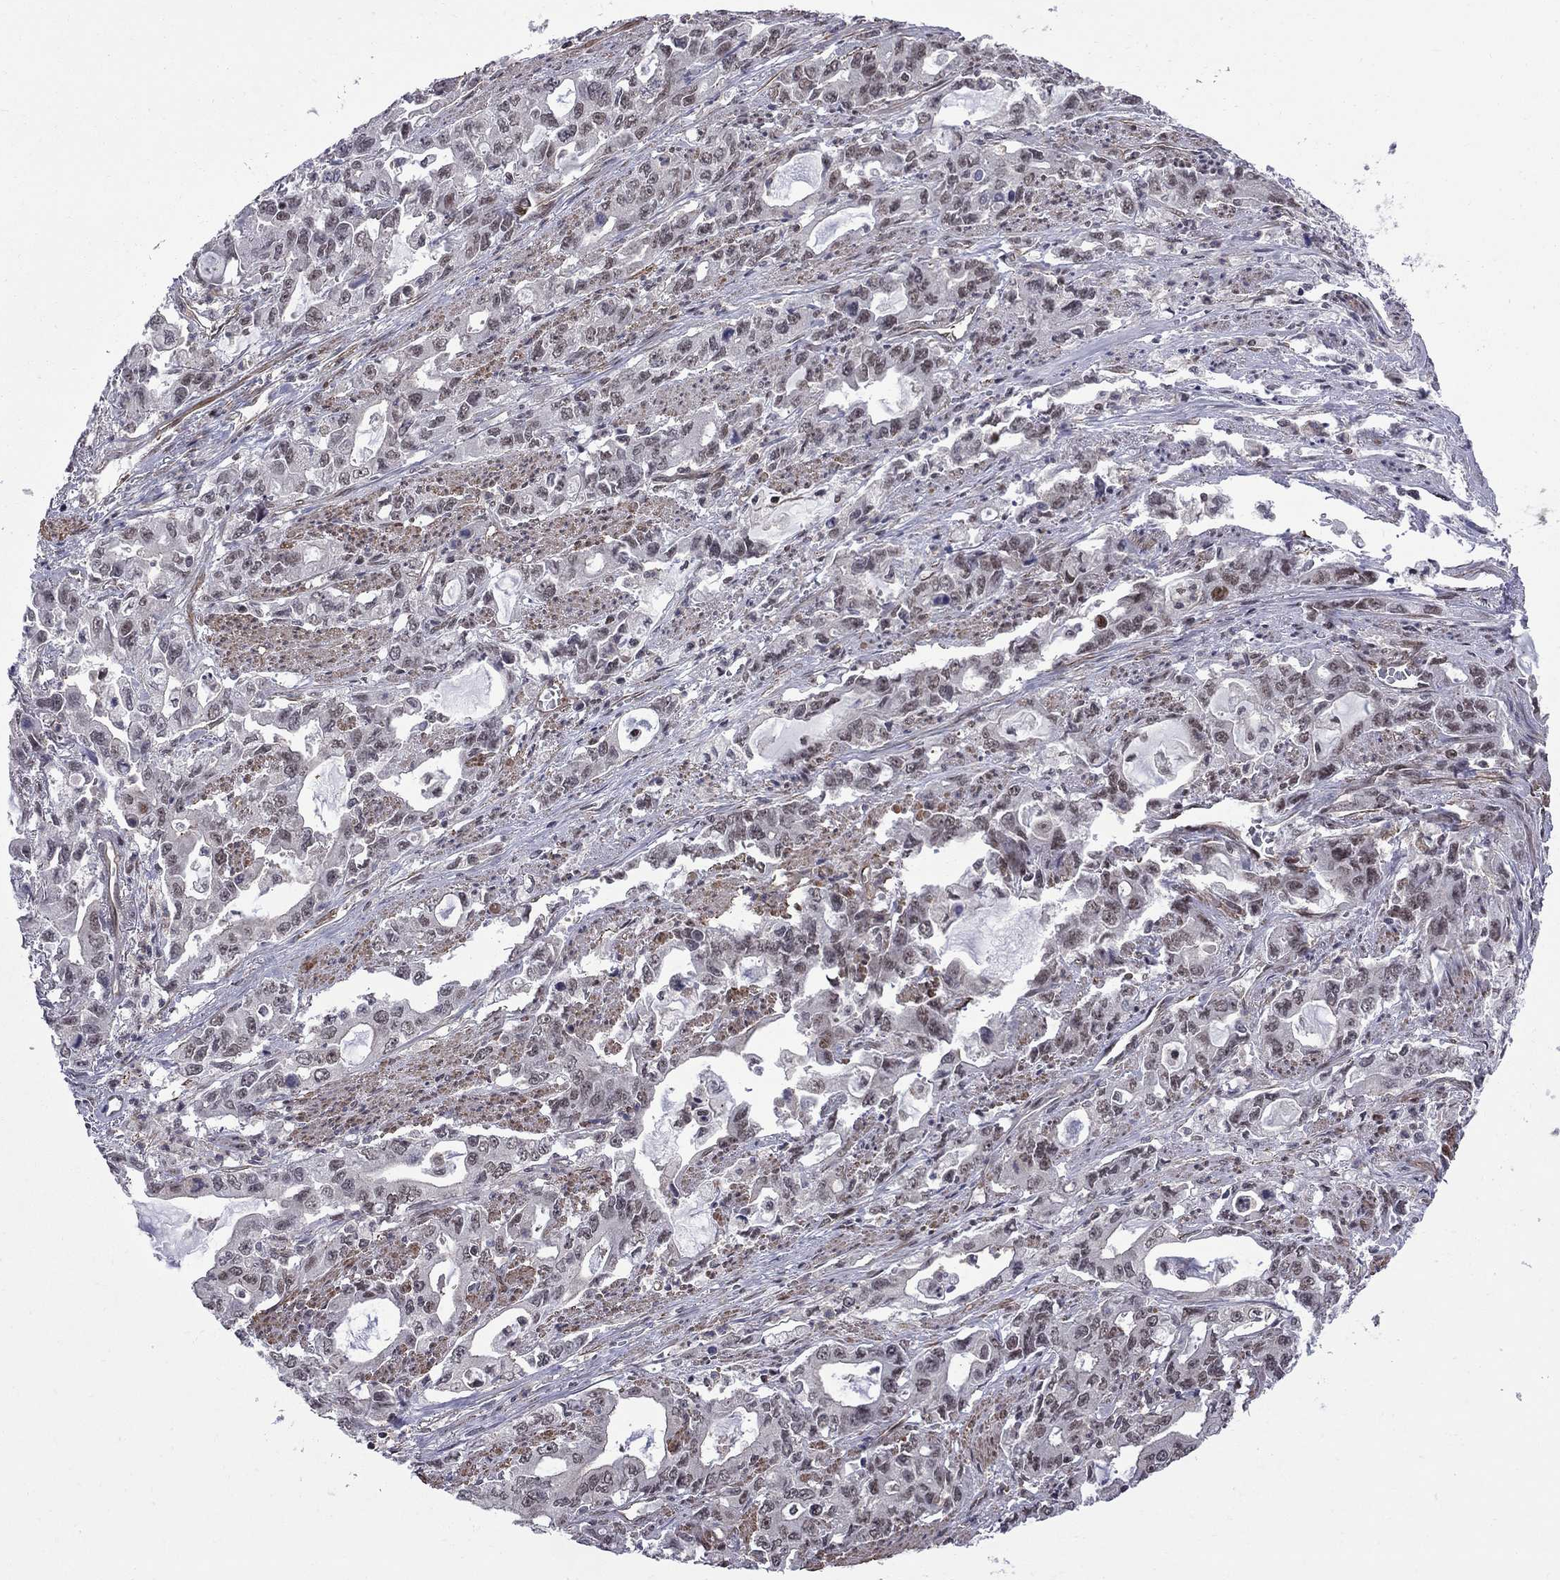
{"staining": {"intensity": "moderate", "quantity": "<25%", "location": "nuclear"}, "tissue": "stomach cancer", "cell_type": "Tumor cells", "image_type": "cancer", "snomed": [{"axis": "morphology", "description": "Adenocarcinoma, NOS"}, {"axis": "topography", "description": "Stomach, upper"}], "caption": "Human stomach adenocarcinoma stained with a brown dye demonstrates moderate nuclear positive expression in approximately <25% of tumor cells.", "gene": "BRF1", "patient": {"sex": "male", "age": 85}}